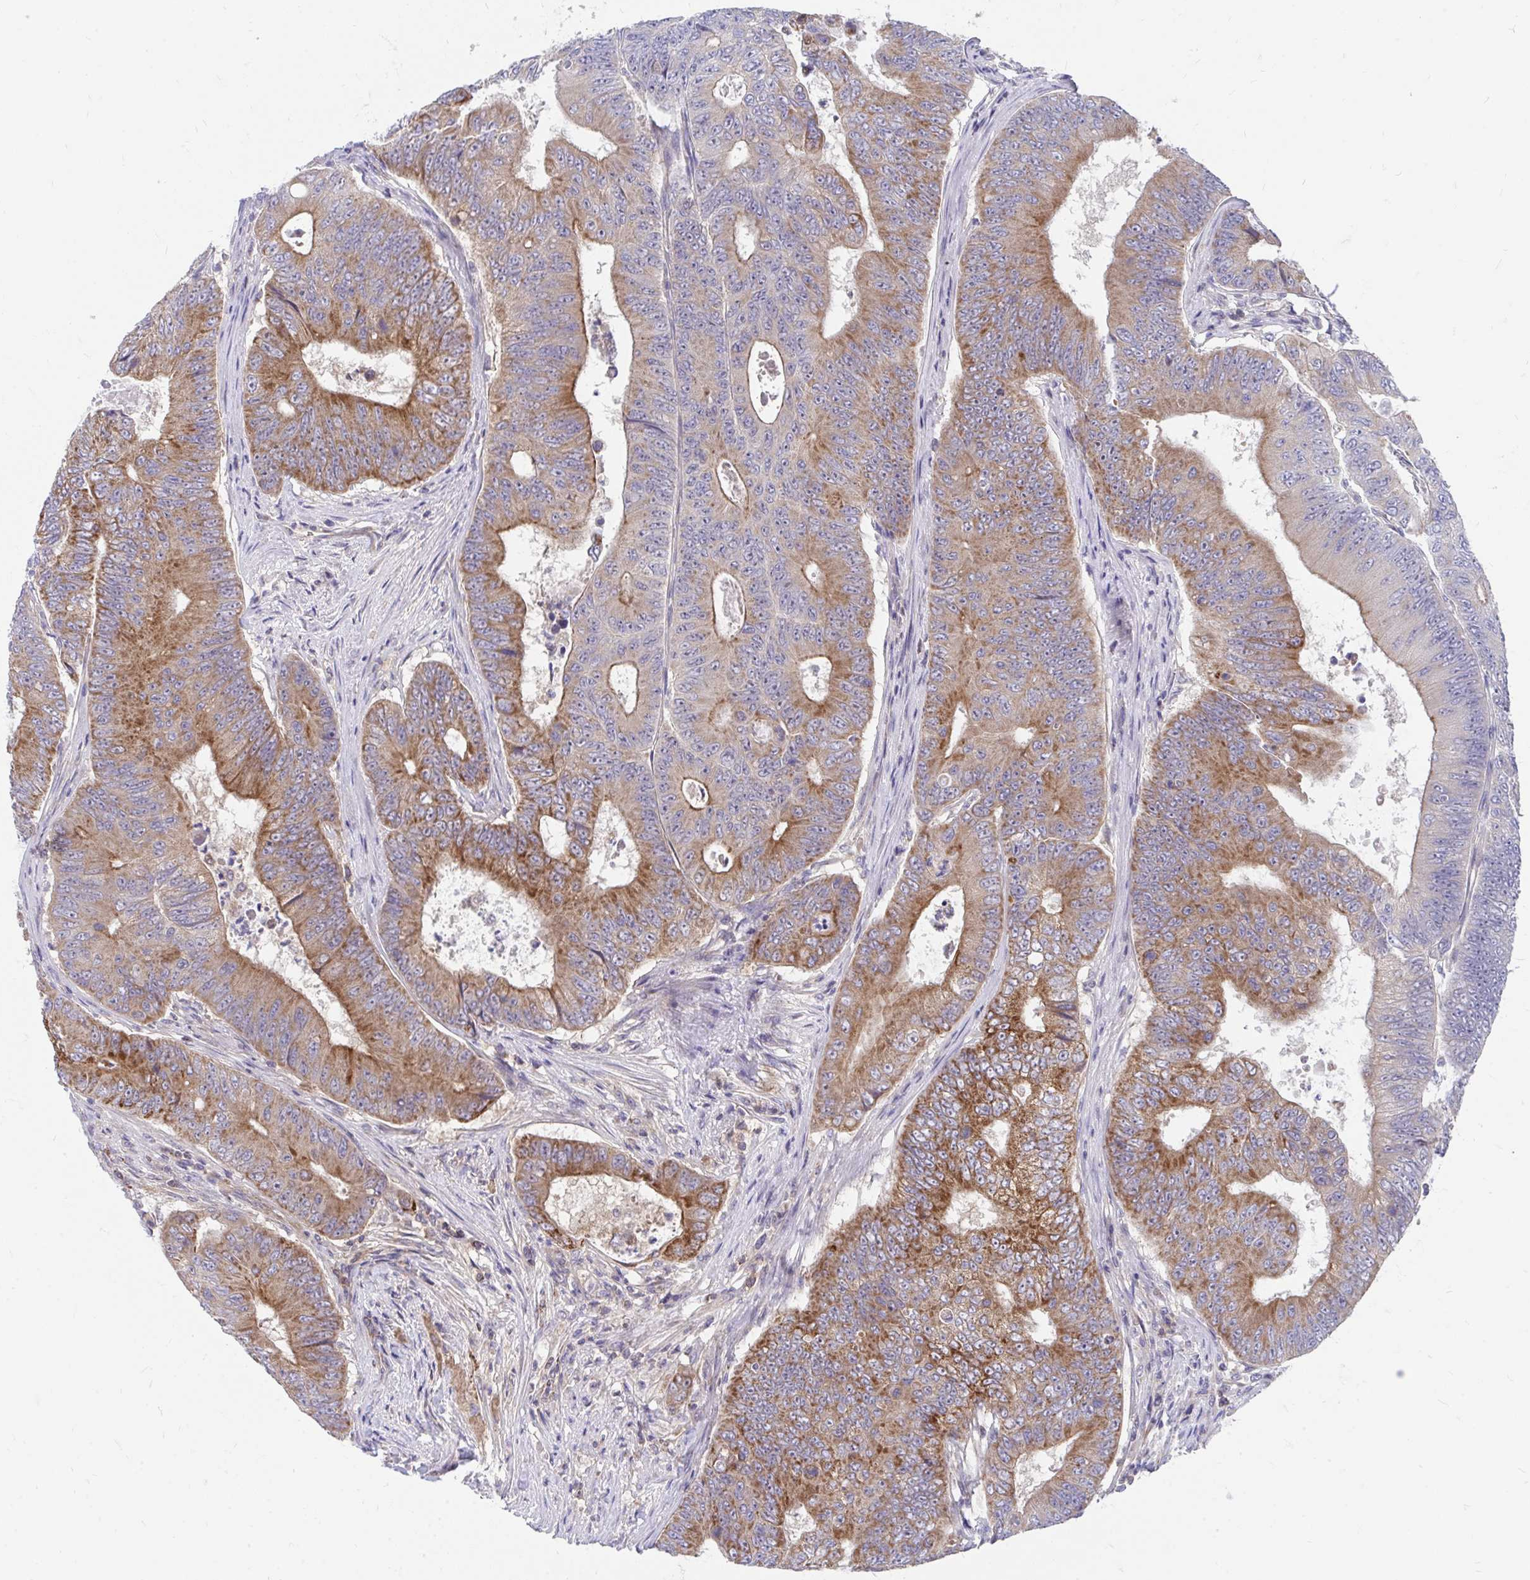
{"staining": {"intensity": "strong", "quantity": "25%-75%", "location": "cytoplasmic/membranous"}, "tissue": "colorectal cancer", "cell_type": "Tumor cells", "image_type": "cancer", "snomed": [{"axis": "morphology", "description": "Adenocarcinoma, NOS"}, {"axis": "topography", "description": "Colon"}], "caption": "A high amount of strong cytoplasmic/membranous staining is seen in approximately 25%-75% of tumor cells in adenocarcinoma (colorectal) tissue. (Stains: DAB (3,3'-diaminobenzidine) in brown, nuclei in blue, Microscopy: brightfield microscopy at high magnification).", "gene": "FHIP1B", "patient": {"sex": "female", "age": 48}}